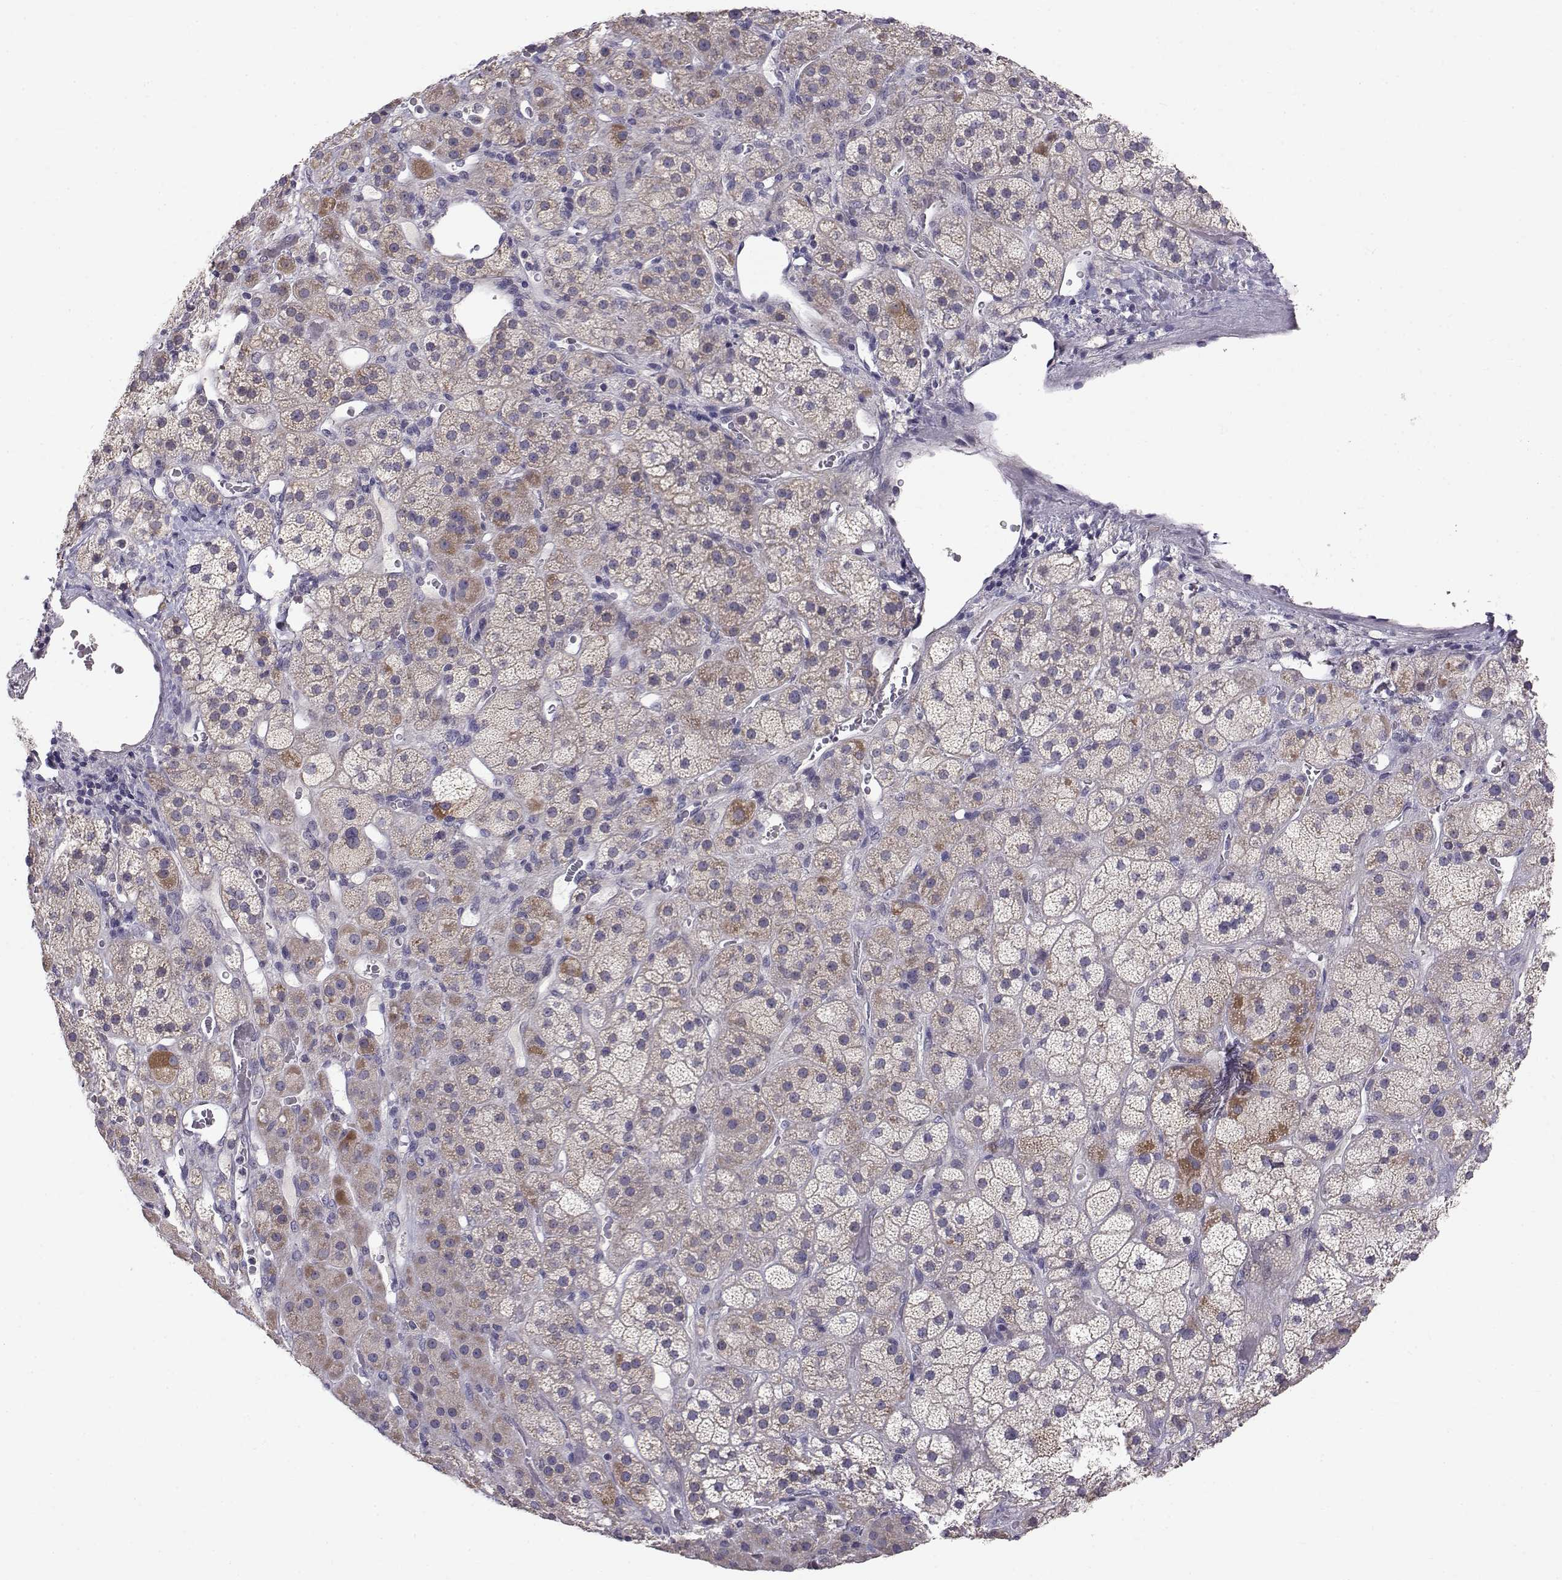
{"staining": {"intensity": "moderate", "quantity": "<25%", "location": "cytoplasmic/membranous"}, "tissue": "adrenal gland", "cell_type": "Glandular cells", "image_type": "normal", "snomed": [{"axis": "morphology", "description": "Normal tissue, NOS"}, {"axis": "topography", "description": "Adrenal gland"}], "caption": "Protein staining demonstrates moderate cytoplasmic/membranous expression in about <25% of glandular cells in normal adrenal gland. (Brightfield microscopy of DAB IHC at high magnification).", "gene": "PEX5L", "patient": {"sex": "male", "age": 57}}